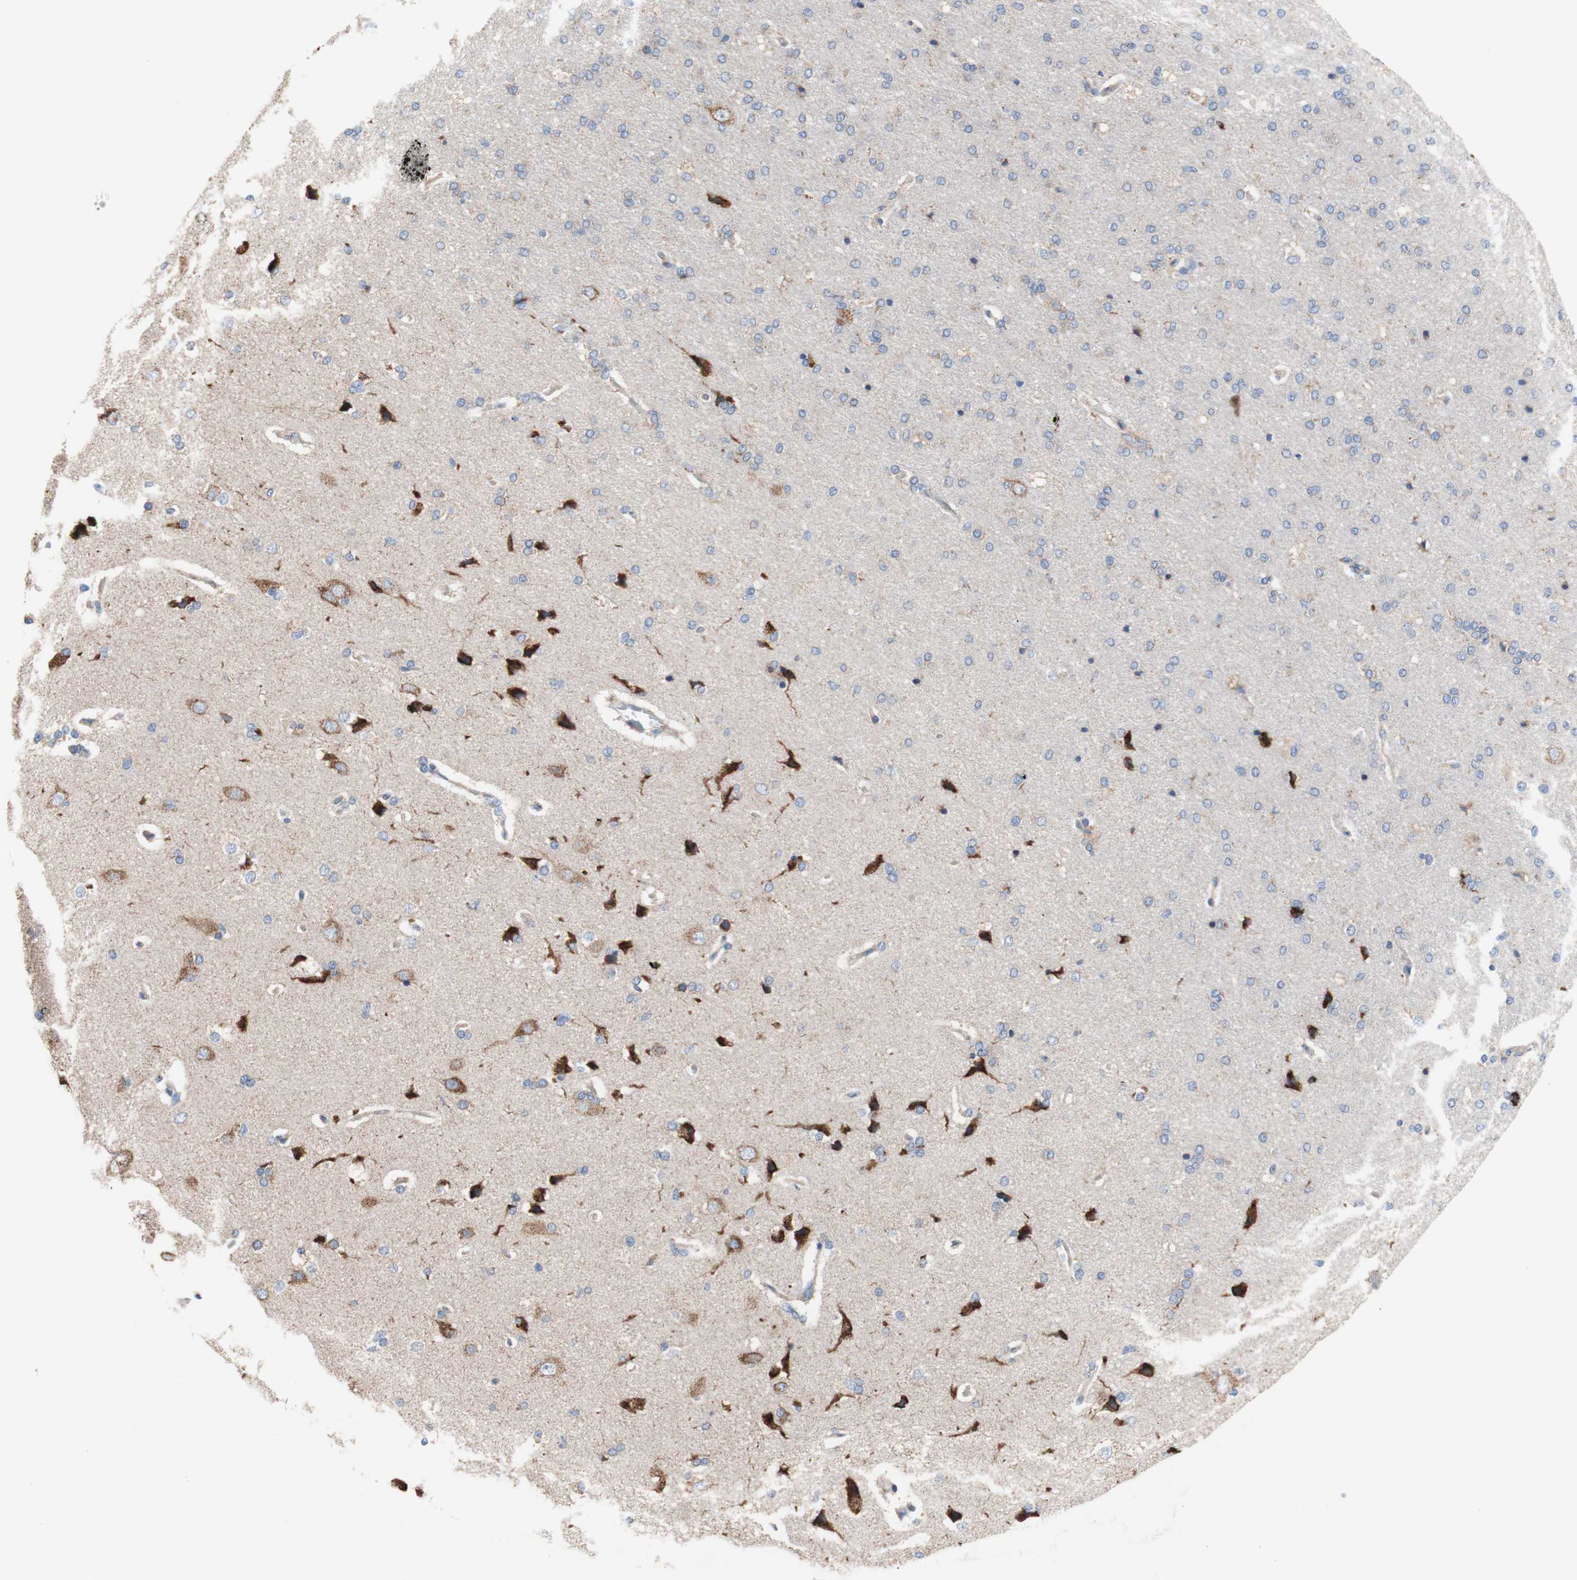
{"staining": {"intensity": "weak", "quantity": ">75%", "location": "cytoplasmic/membranous"}, "tissue": "cerebral cortex", "cell_type": "Endothelial cells", "image_type": "normal", "snomed": [{"axis": "morphology", "description": "Normal tissue, NOS"}, {"axis": "topography", "description": "Cerebral cortex"}], "caption": "Endothelial cells display weak cytoplasmic/membranous positivity in about >75% of cells in unremarkable cerebral cortex. Immunohistochemistry stains the protein of interest in brown and the nuclei are stained blue.", "gene": "FMR1", "patient": {"sex": "male", "age": 62}}